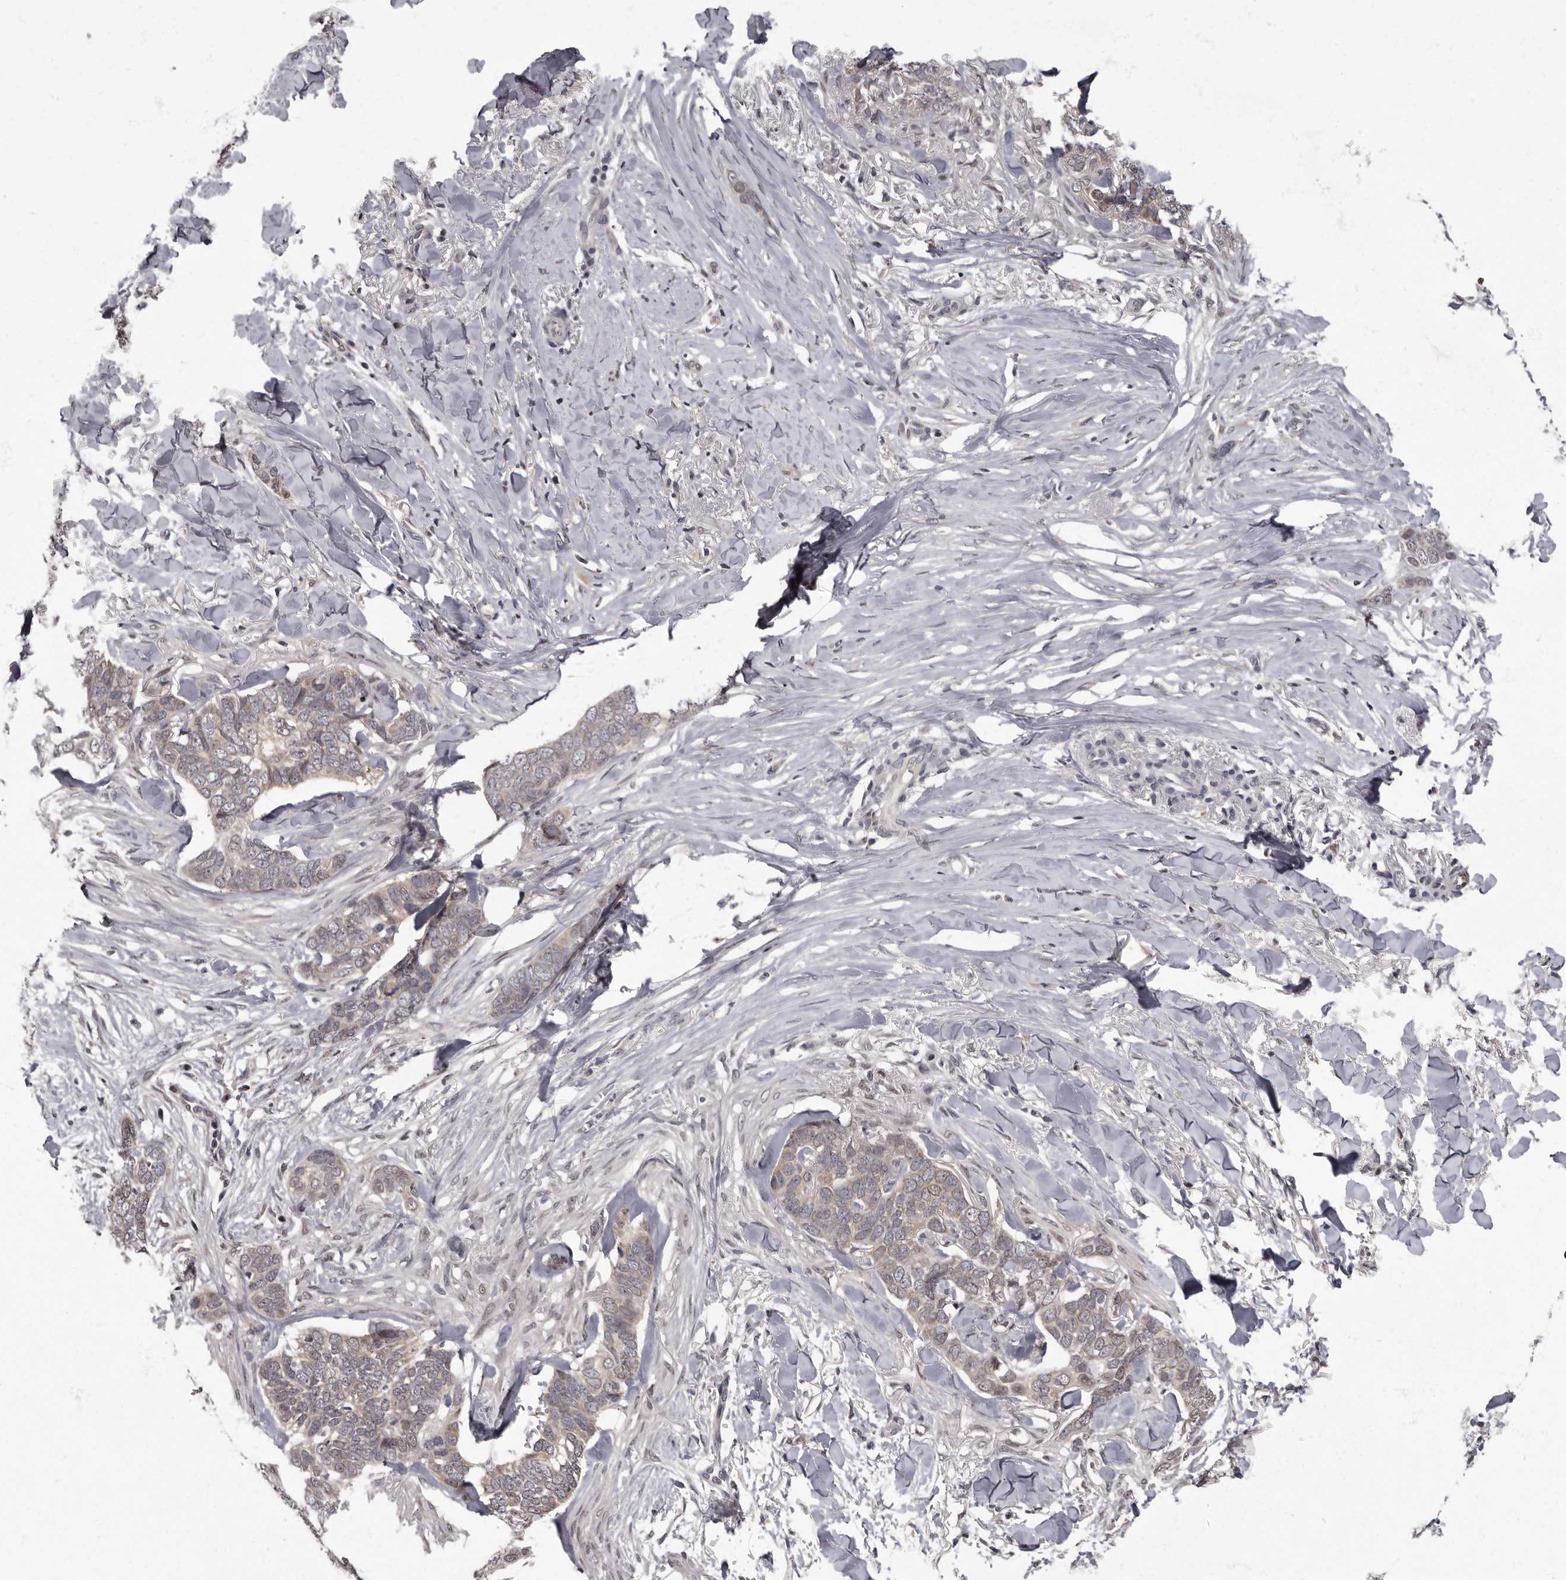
{"staining": {"intensity": "weak", "quantity": "25%-75%", "location": "cytoplasmic/membranous"}, "tissue": "skin cancer", "cell_type": "Tumor cells", "image_type": "cancer", "snomed": [{"axis": "morphology", "description": "Normal tissue, NOS"}, {"axis": "morphology", "description": "Basal cell carcinoma"}, {"axis": "topography", "description": "Skin"}], "caption": "A high-resolution image shows immunohistochemistry staining of skin cancer, which exhibits weak cytoplasmic/membranous expression in approximately 25%-75% of tumor cells.", "gene": "C1orf50", "patient": {"sex": "male", "age": 77}}